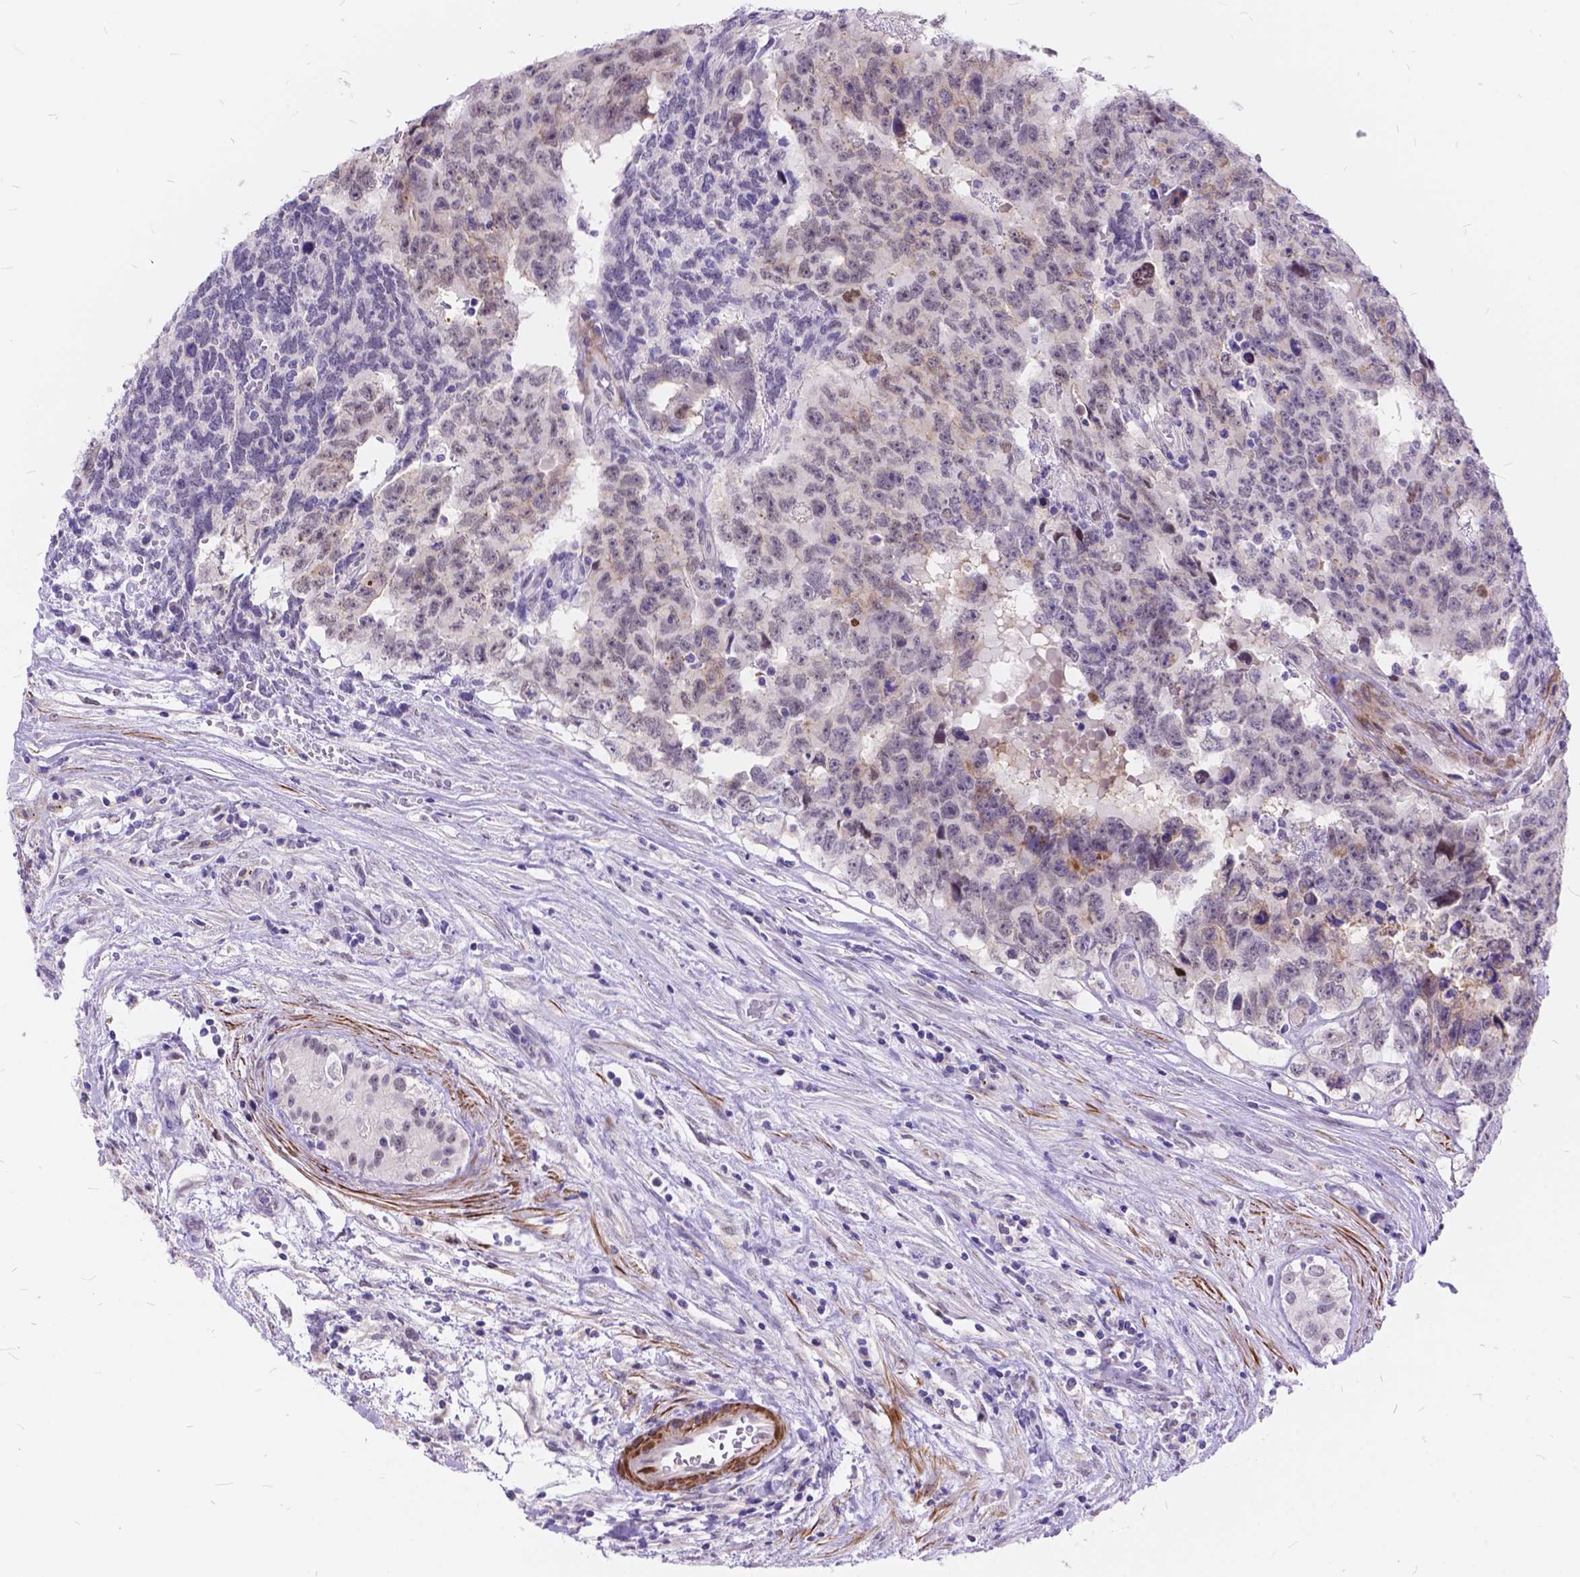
{"staining": {"intensity": "weak", "quantity": "<25%", "location": "cytoplasmic/membranous"}, "tissue": "testis cancer", "cell_type": "Tumor cells", "image_type": "cancer", "snomed": [{"axis": "morphology", "description": "Carcinoma, Embryonal, NOS"}, {"axis": "topography", "description": "Testis"}], "caption": "An immunohistochemistry (IHC) image of testis embryonal carcinoma is shown. There is no staining in tumor cells of testis embryonal carcinoma.", "gene": "MAN2C1", "patient": {"sex": "male", "age": 24}}